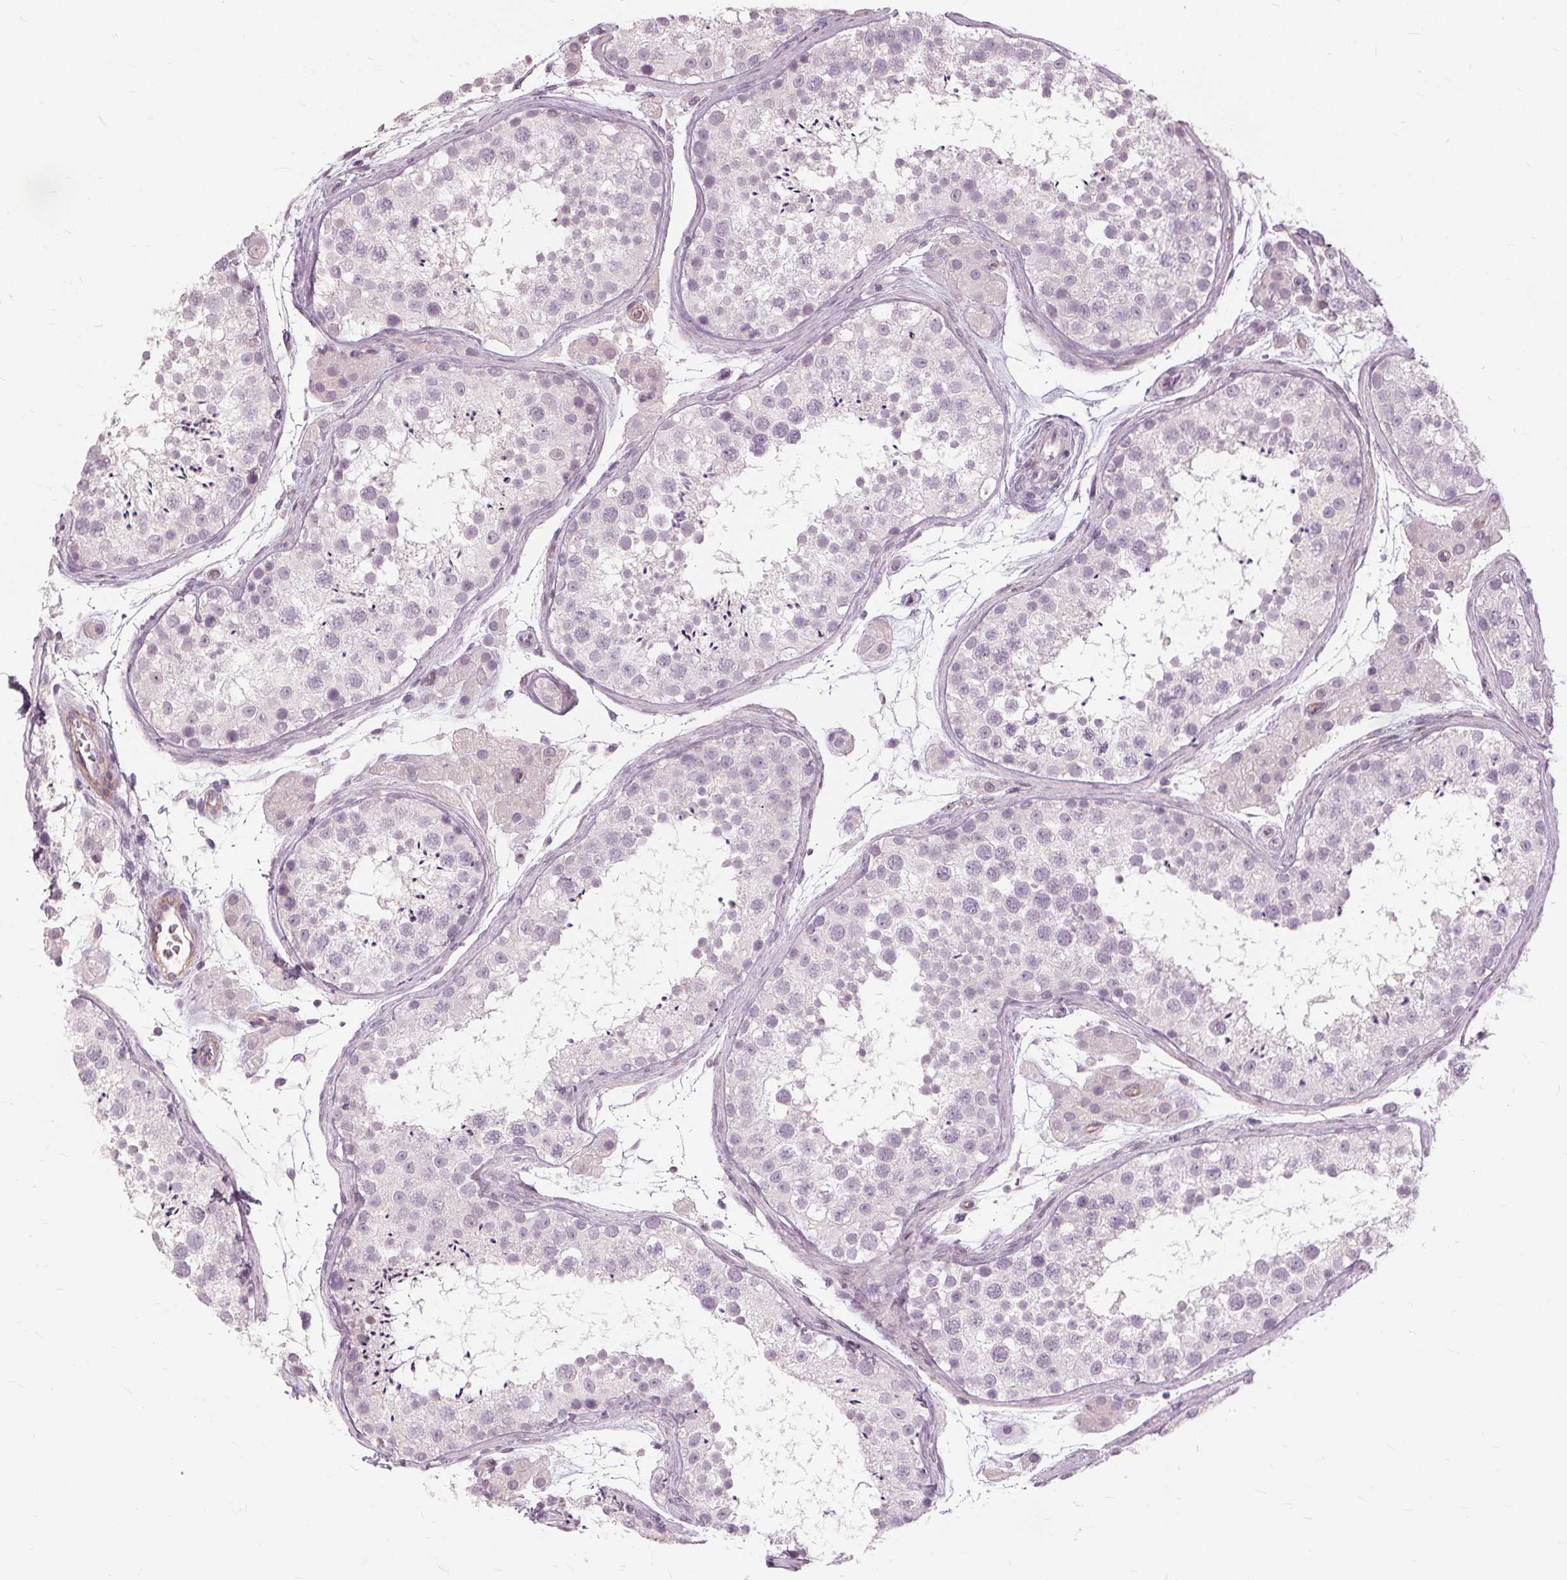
{"staining": {"intensity": "negative", "quantity": "none", "location": "none"}, "tissue": "testis", "cell_type": "Cells in seminiferous ducts", "image_type": "normal", "snomed": [{"axis": "morphology", "description": "Normal tissue, NOS"}, {"axis": "topography", "description": "Testis"}], "caption": "Immunohistochemistry histopathology image of normal testis: testis stained with DAB reveals no significant protein positivity in cells in seminiferous ducts. (Immunohistochemistry (ihc), brightfield microscopy, high magnification).", "gene": "SFTPD", "patient": {"sex": "male", "age": 41}}